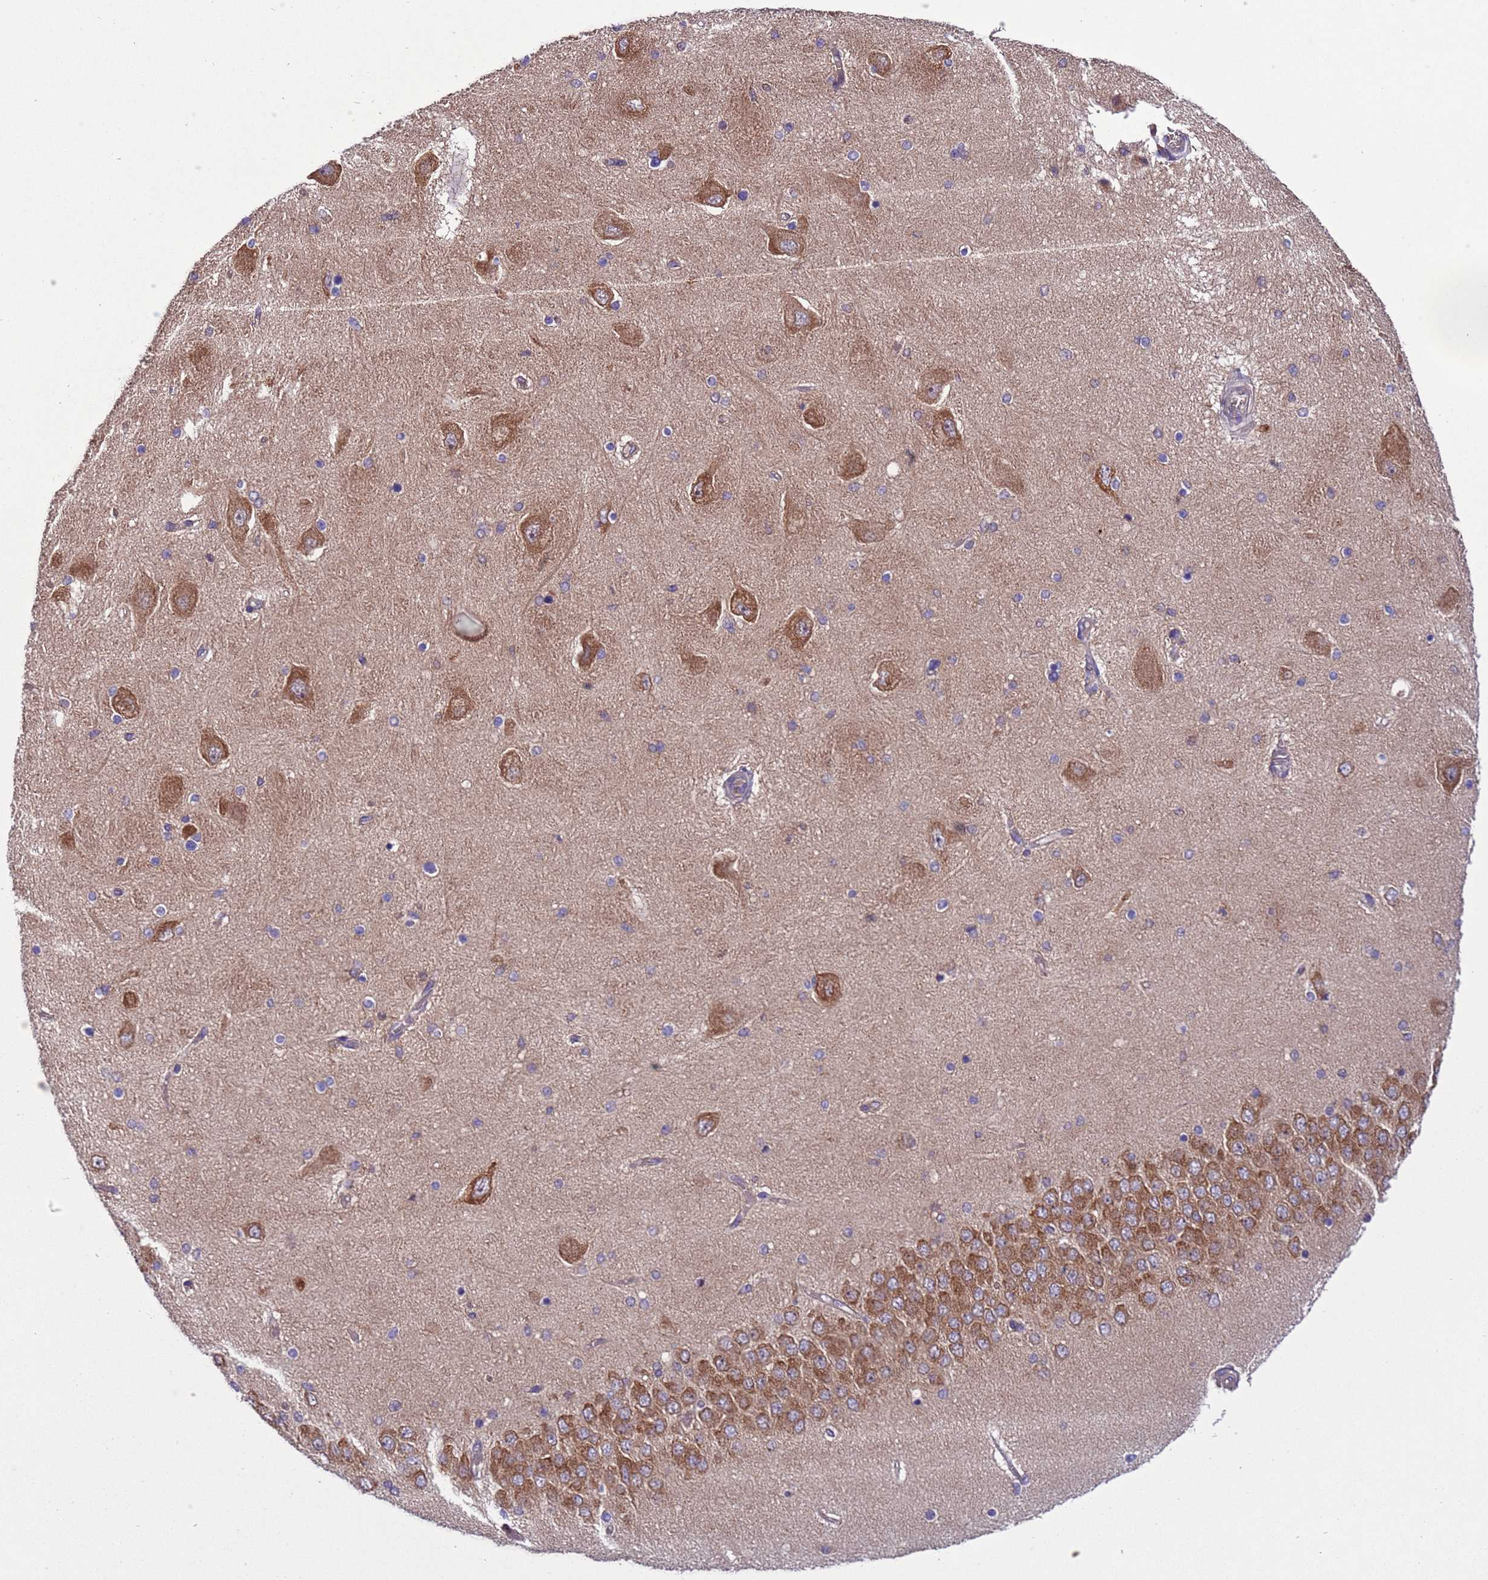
{"staining": {"intensity": "weak", "quantity": "<25%", "location": "cytoplasmic/membranous"}, "tissue": "hippocampus", "cell_type": "Glial cells", "image_type": "normal", "snomed": [{"axis": "morphology", "description": "Normal tissue, NOS"}, {"axis": "topography", "description": "Hippocampus"}], "caption": "A high-resolution histopathology image shows IHC staining of normal hippocampus, which displays no significant positivity in glial cells. (DAB immunohistochemistry (IHC), high magnification).", "gene": "ARHGAP12", "patient": {"sex": "female", "age": 54}}